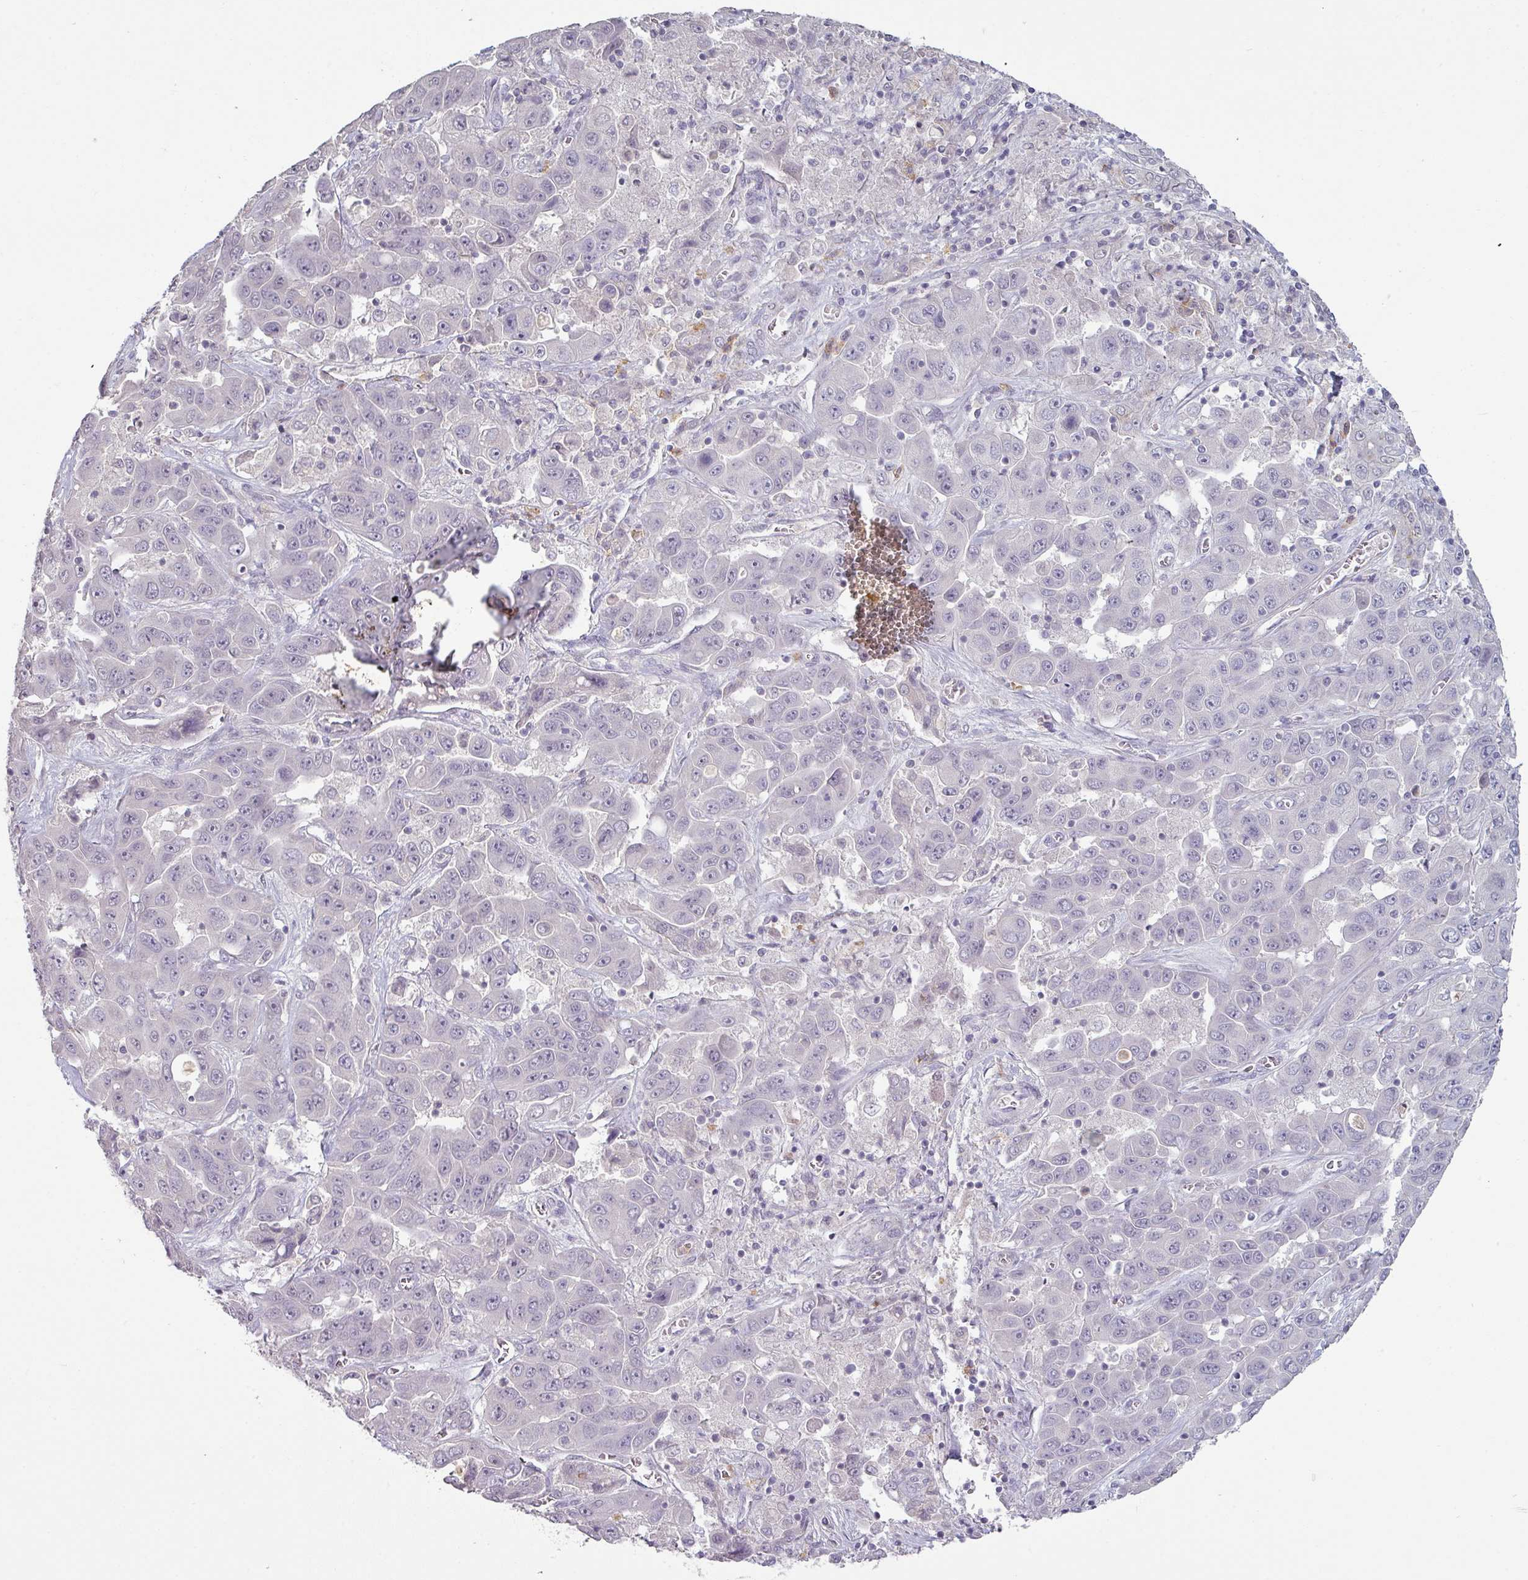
{"staining": {"intensity": "negative", "quantity": "none", "location": "none"}, "tissue": "liver cancer", "cell_type": "Tumor cells", "image_type": "cancer", "snomed": [{"axis": "morphology", "description": "Cholangiocarcinoma"}, {"axis": "topography", "description": "Liver"}], "caption": "High magnification brightfield microscopy of liver cancer stained with DAB (brown) and counterstained with hematoxylin (blue): tumor cells show no significant staining.", "gene": "MAGEC3", "patient": {"sex": "female", "age": 52}}